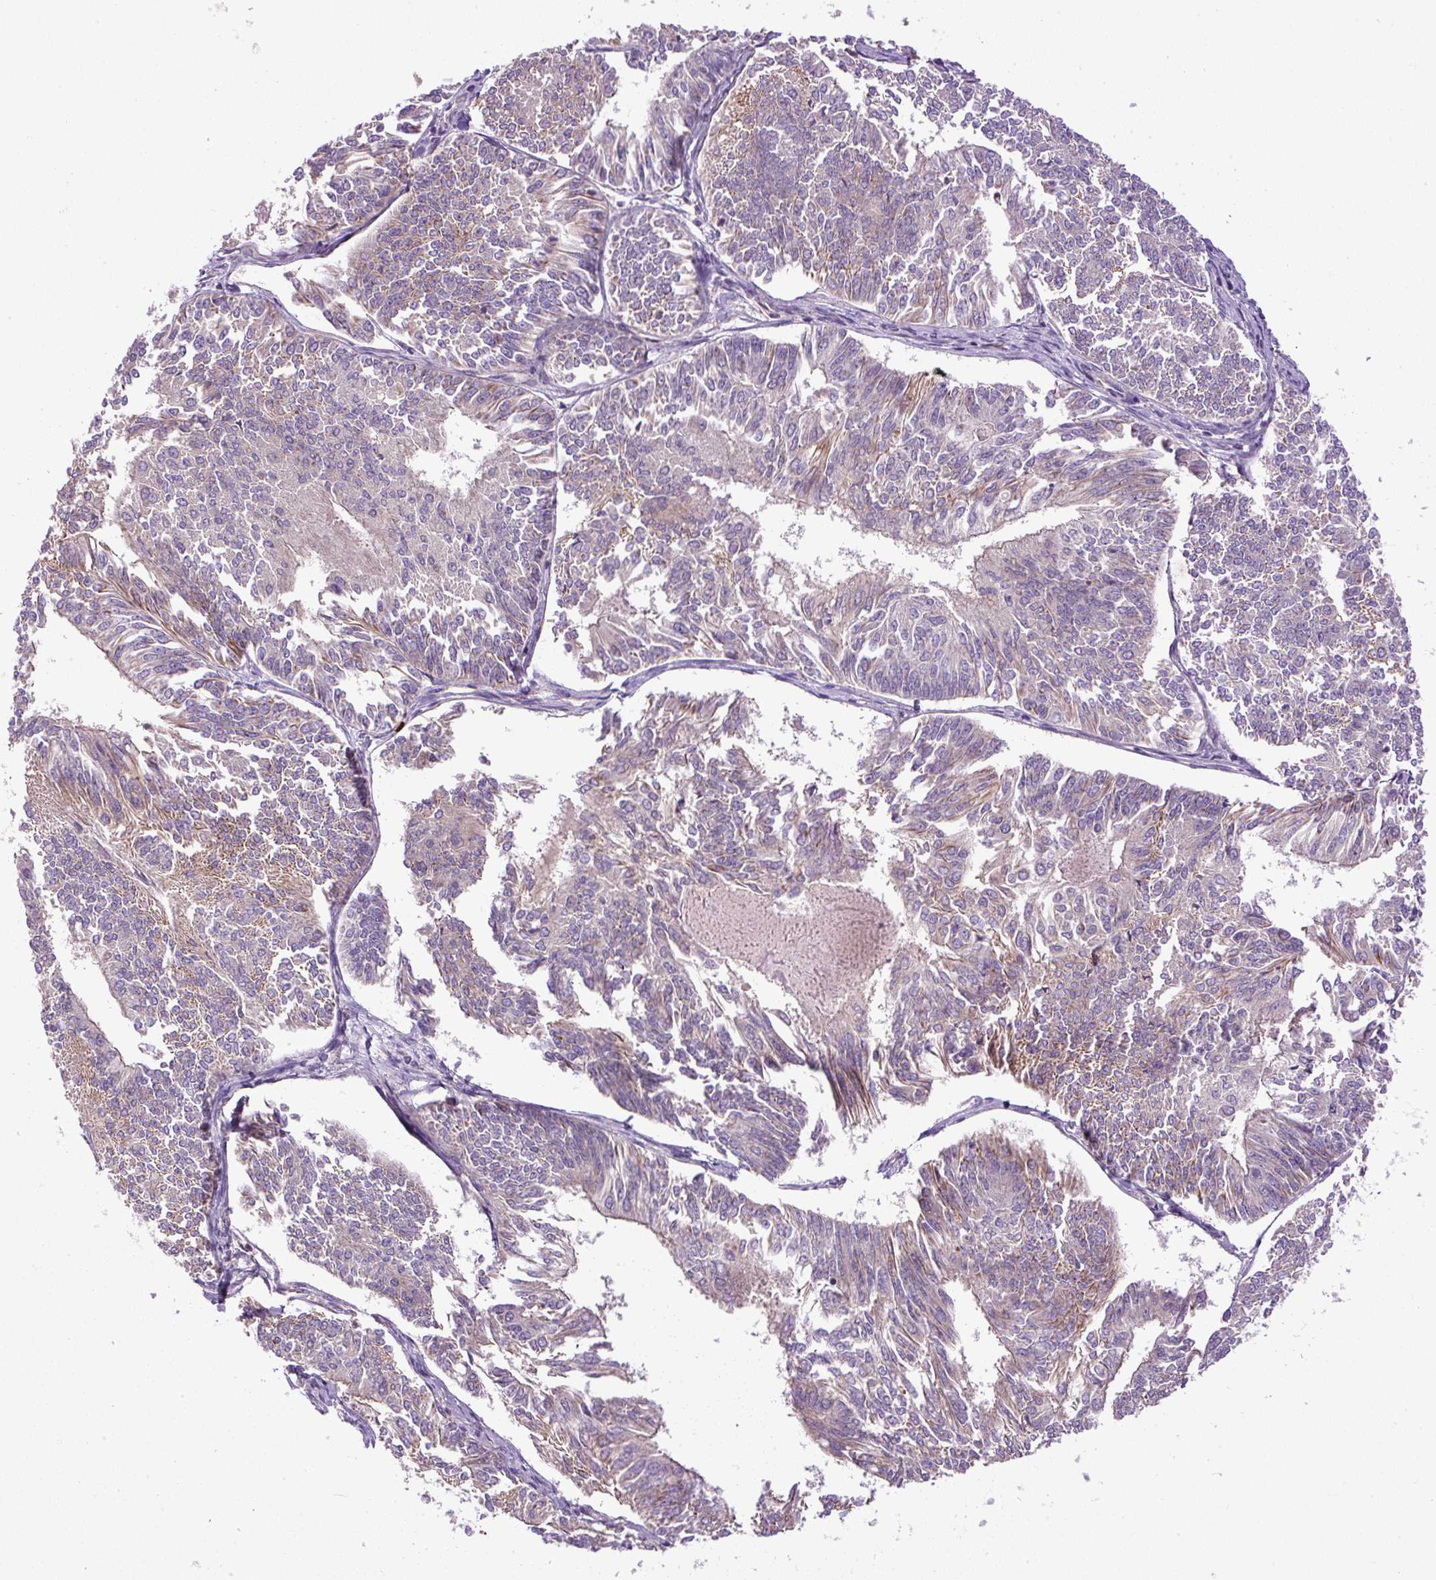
{"staining": {"intensity": "negative", "quantity": "none", "location": "none"}, "tissue": "endometrial cancer", "cell_type": "Tumor cells", "image_type": "cancer", "snomed": [{"axis": "morphology", "description": "Adenocarcinoma, NOS"}, {"axis": "topography", "description": "Endometrium"}], "caption": "IHC photomicrograph of neoplastic tissue: endometrial cancer (adenocarcinoma) stained with DAB demonstrates no significant protein expression in tumor cells.", "gene": "CXCL13", "patient": {"sex": "female", "age": 58}}